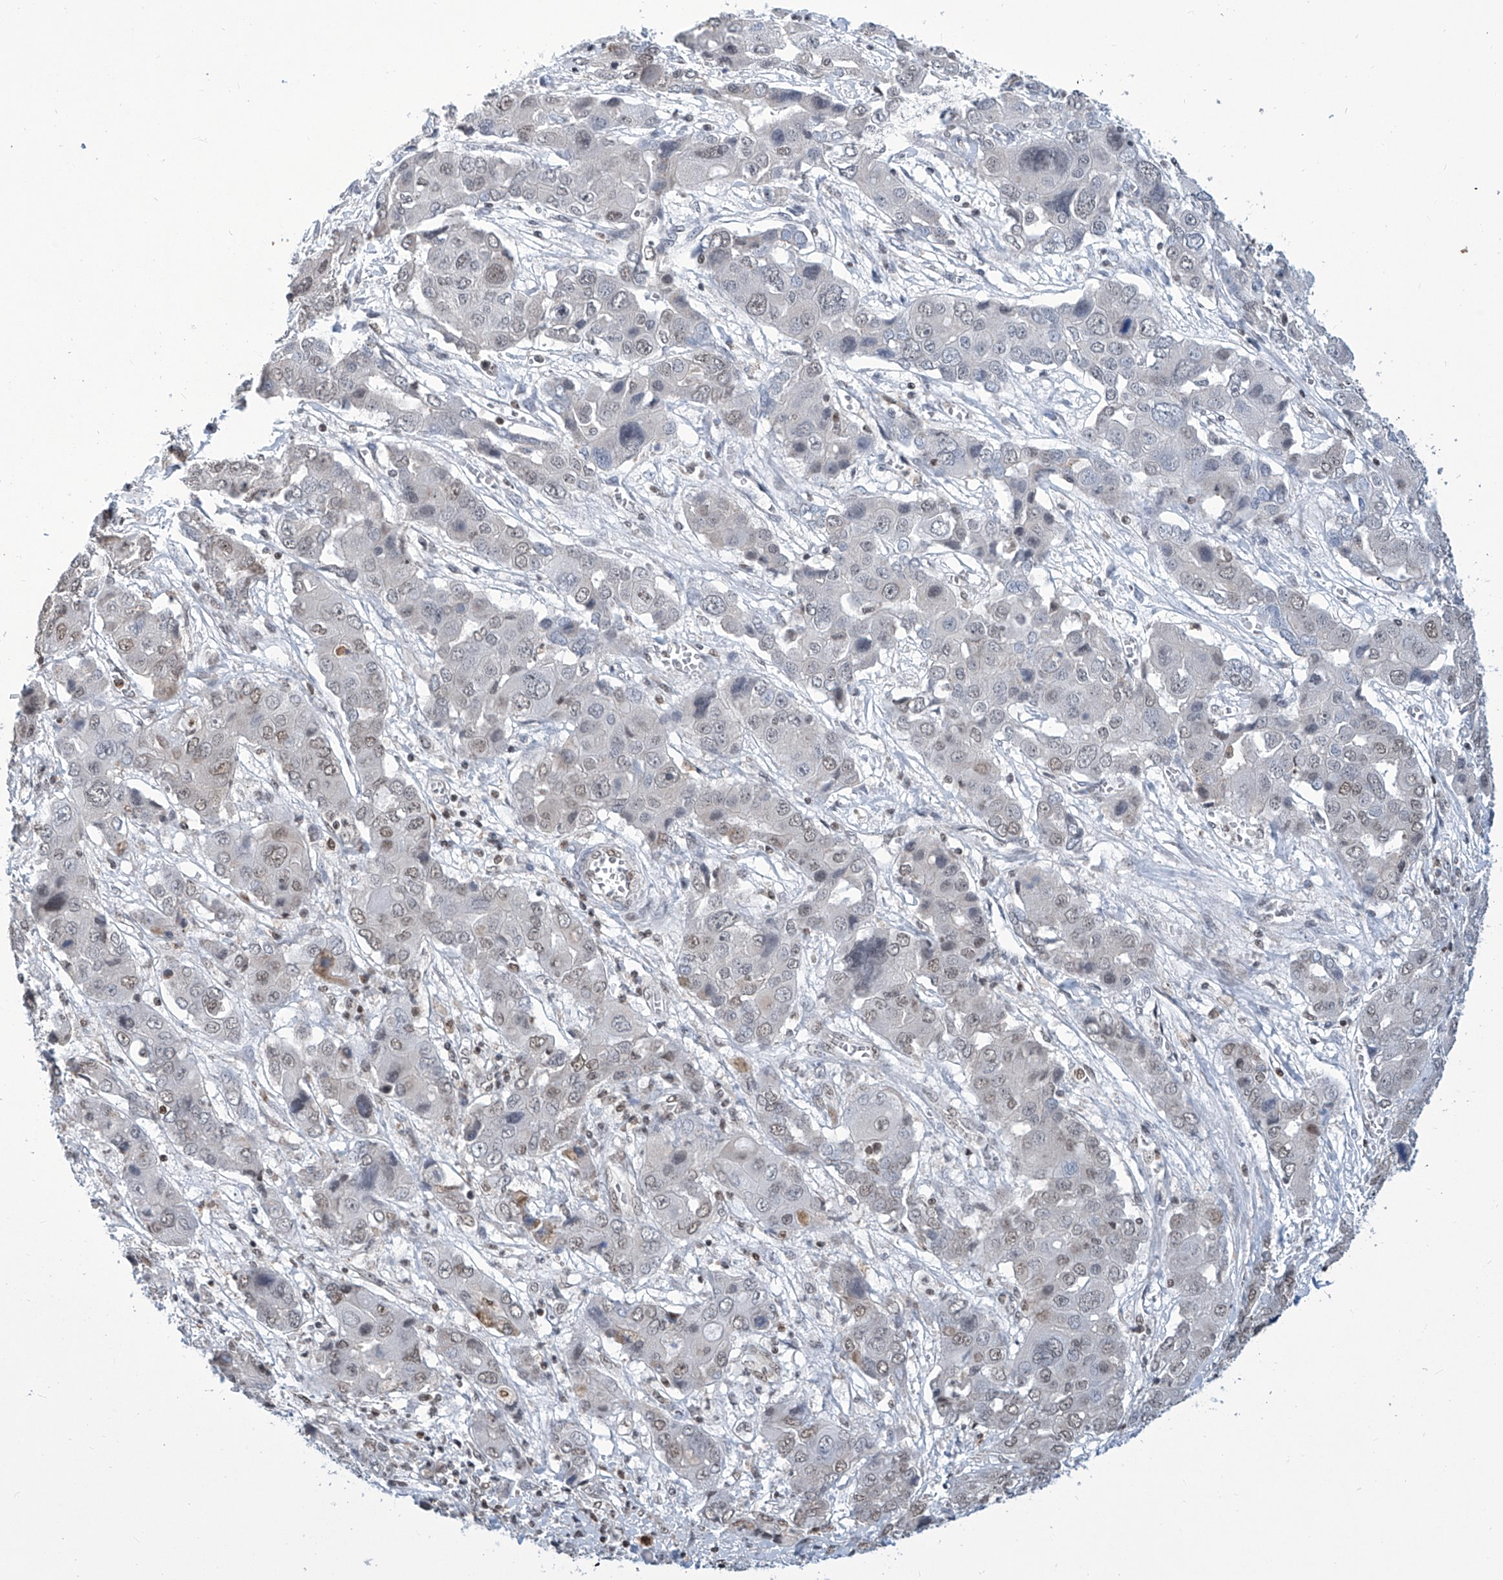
{"staining": {"intensity": "weak", "quantity": "<25%", "location": "nuclear"}, "tissue": "liver cancer", "cell_type": "Tumor cells", "image_type": "cancer", "snomed": [{"axis": "morphology", "description": "Cholangiocarcinoma"}, {"axis": "topography", "description": "Liver"}], "caption": "Protein analysis of liver cholangiocarcinoma displays no significant staining in tumor cells.", "gene": "SREBF2", "patient": {"sex": "male", "age": 67}}